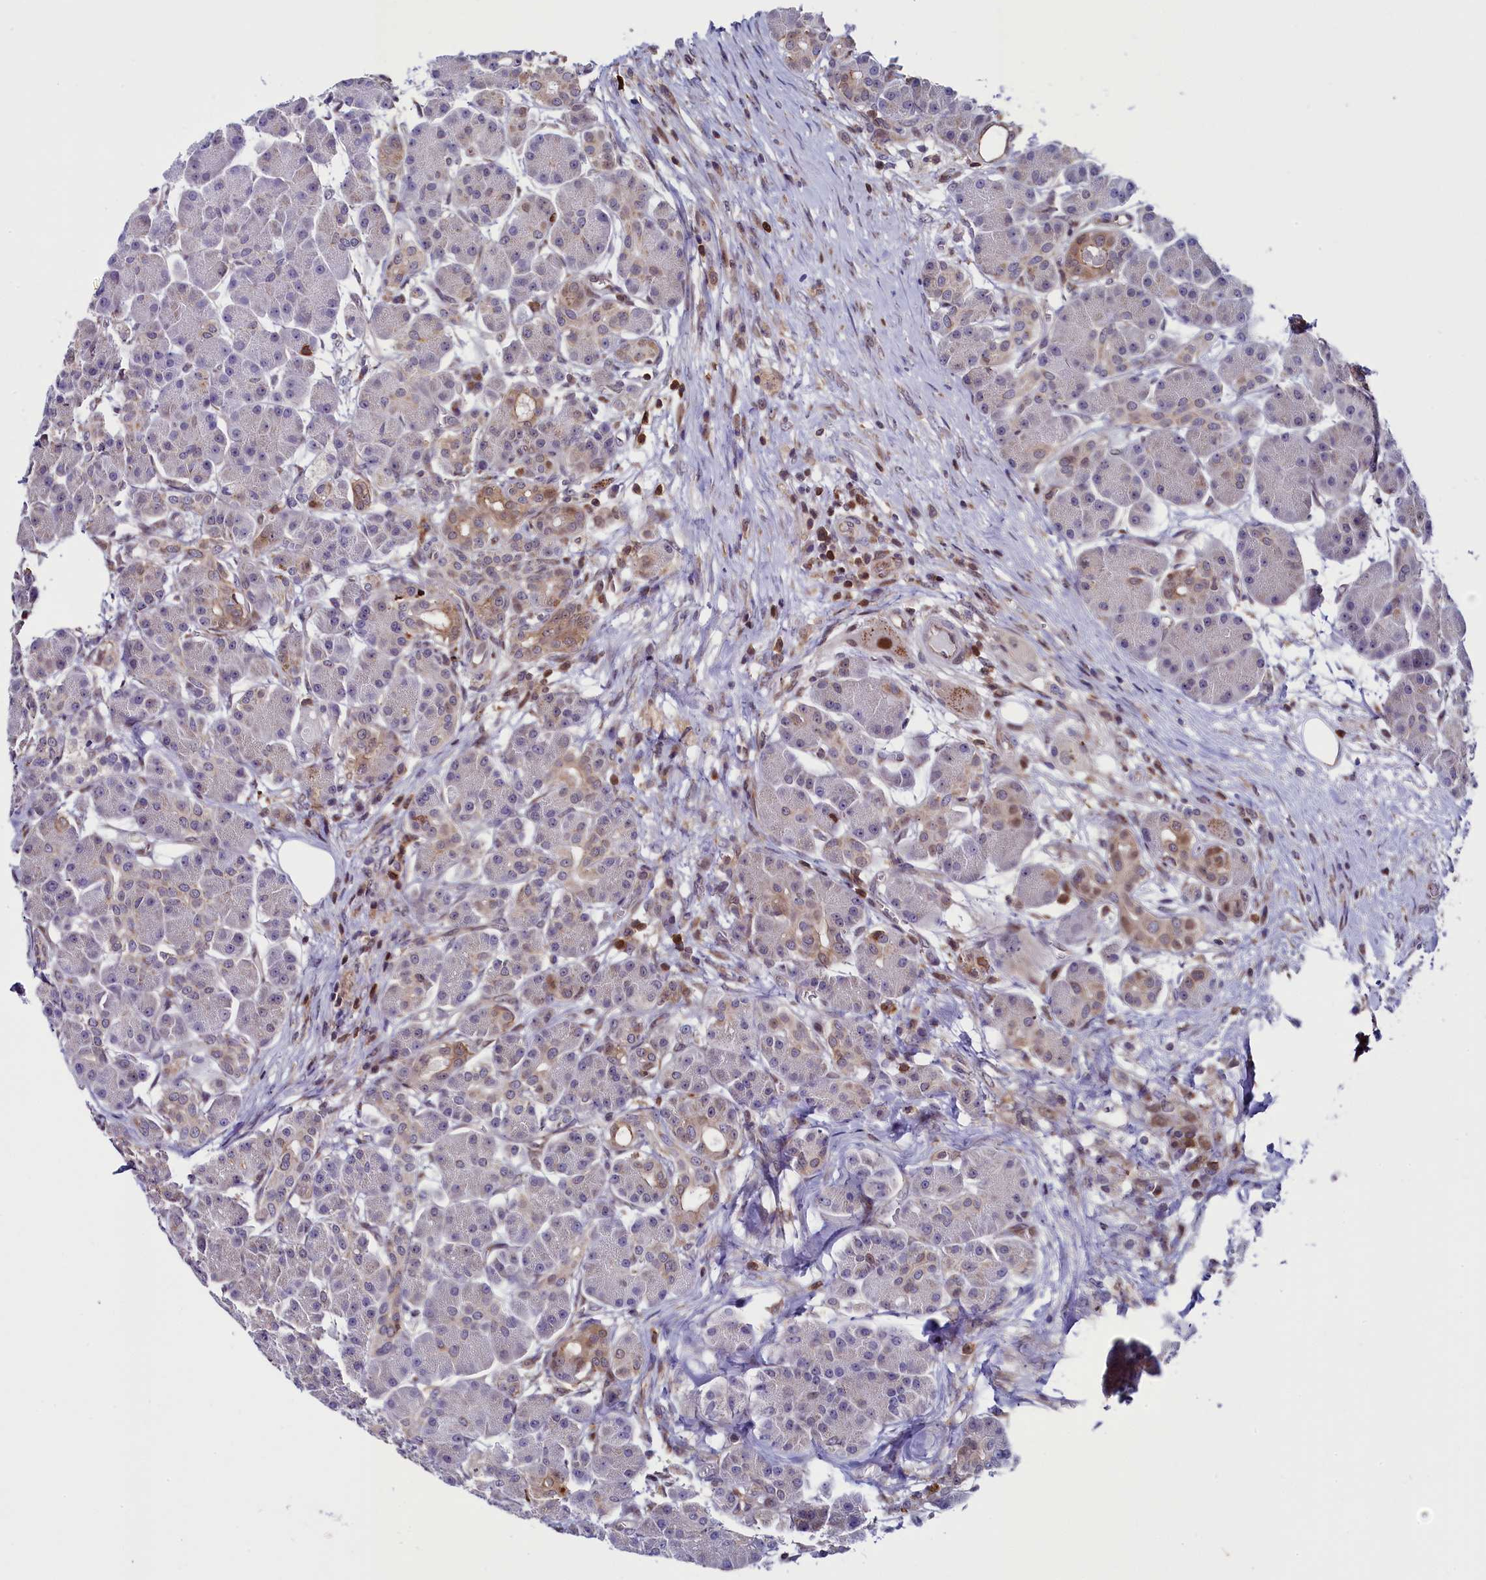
{"staining": {"intensity": "moderate", "quantity": "<25%", "location": "cytoplasmic/membranous,nuclear"}, "tissue": "pancreas", "cell_type": "Exocrine glandular cells", "image_type": "normal", "snomed": [{"axis": "morphology", "description": "Normal tissue, NOS"}, {"axis": "topography", "description": "Pancreas"}], "caption": "Pancreas stained with DAB (3,3'-diaminobenzidine) IHC shows low levels of moderate cytoplasmic/membranous,nuclear positivity in about <25% of exocrine glandular cells.", "gene": "CIAPIN1", "patient": {"sex": "male", "age": 63}}